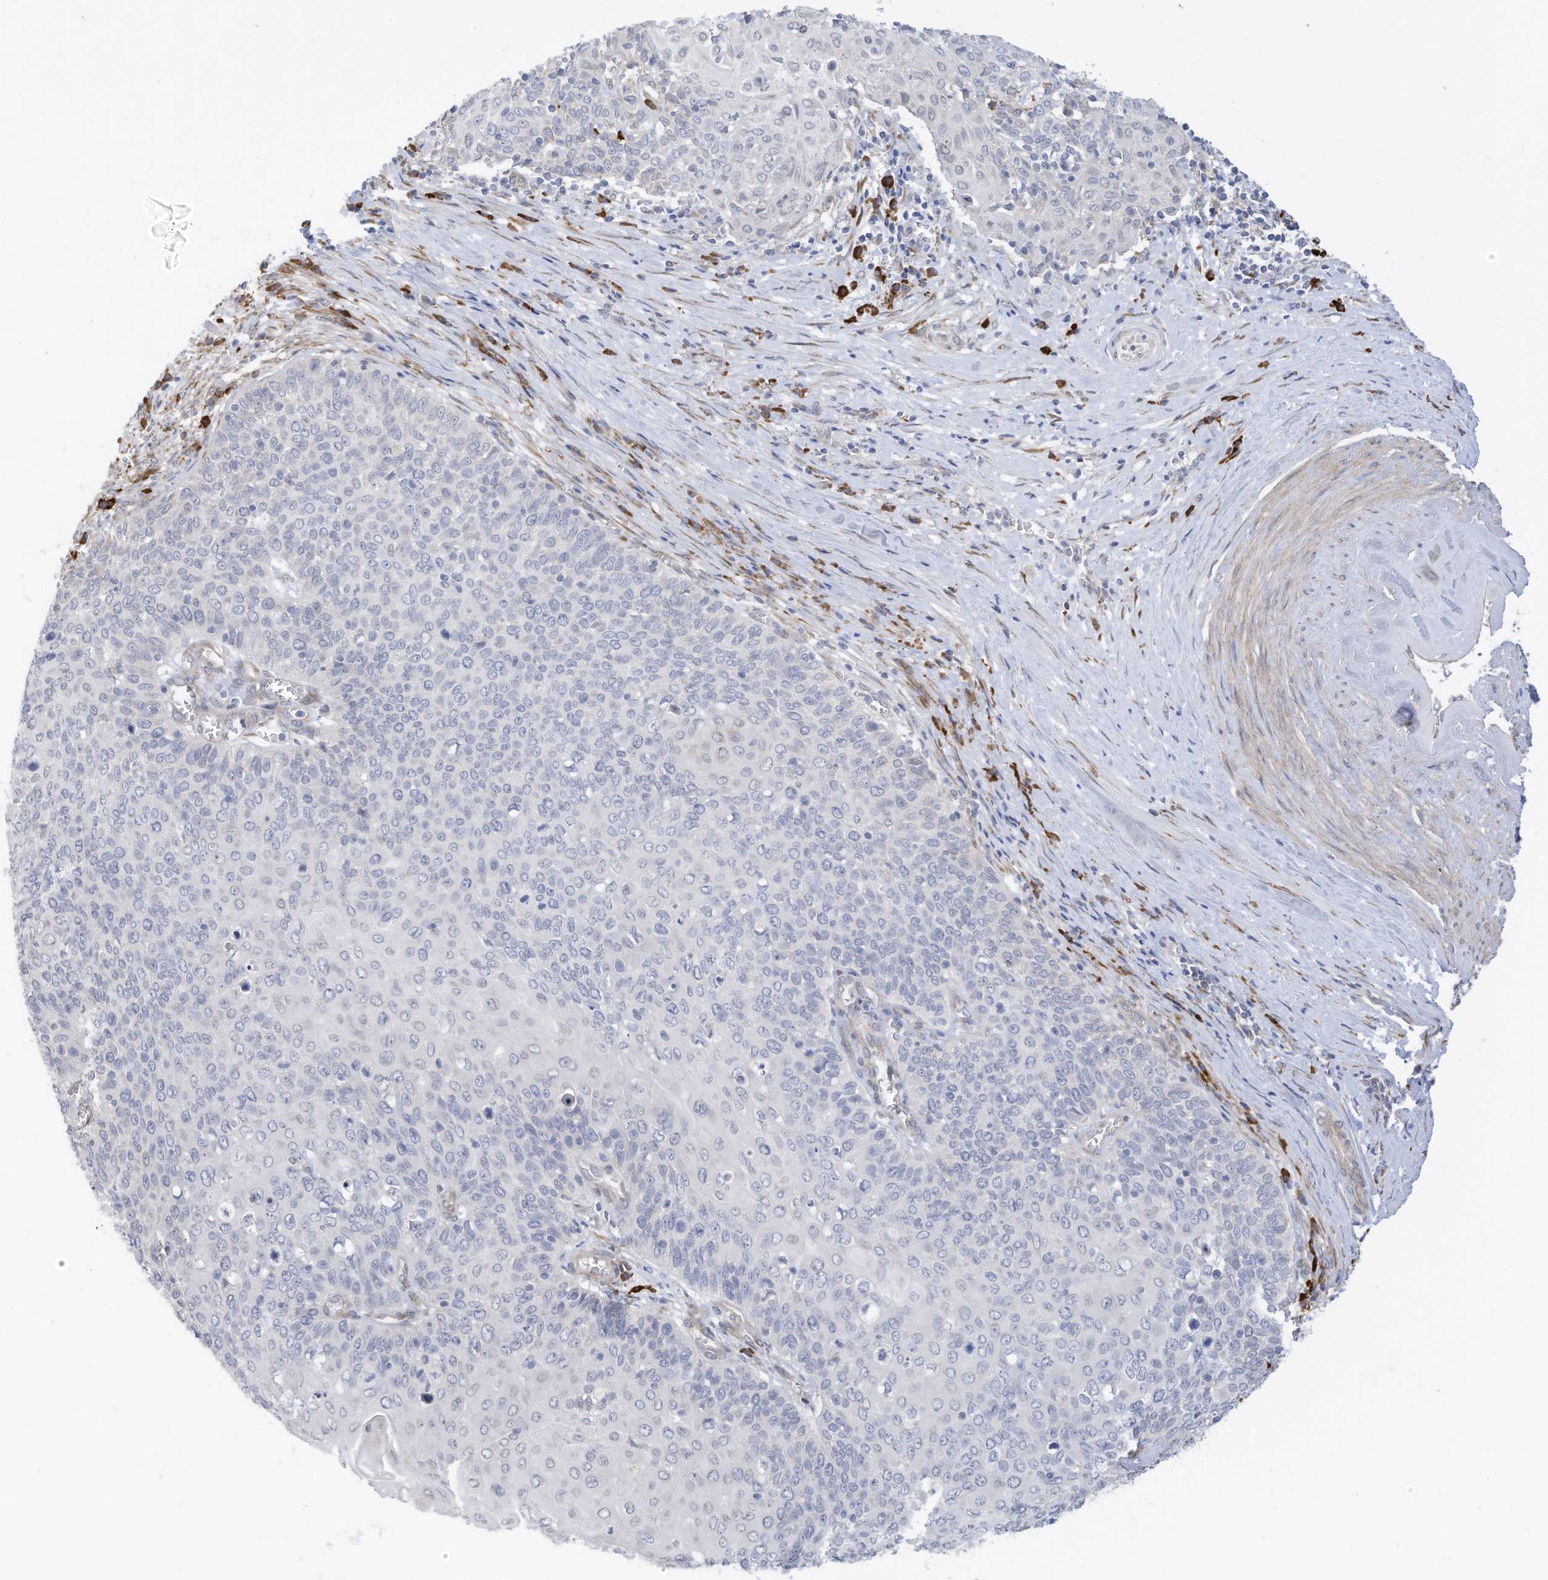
{"staining": {"intensity": "negative", "quantity": "none", "location": "none"}, "tissue": "cervical cancer", "cell_type": "Tumor cells", "image_type": "cancer", "snomed": [{"axis": "morphology", "description": "Squamous cell carcinoma, NOS"}, {"axis": "topography", "description": "Cervix"}], "caption": "Tumor cells show no significant protein positivity in squamous cell carcinoma (cervical). (DAB IHC with hematoxylin counter stain).", "gene": "ZNF292", "patient": {"sex": "female", "age": 39}}